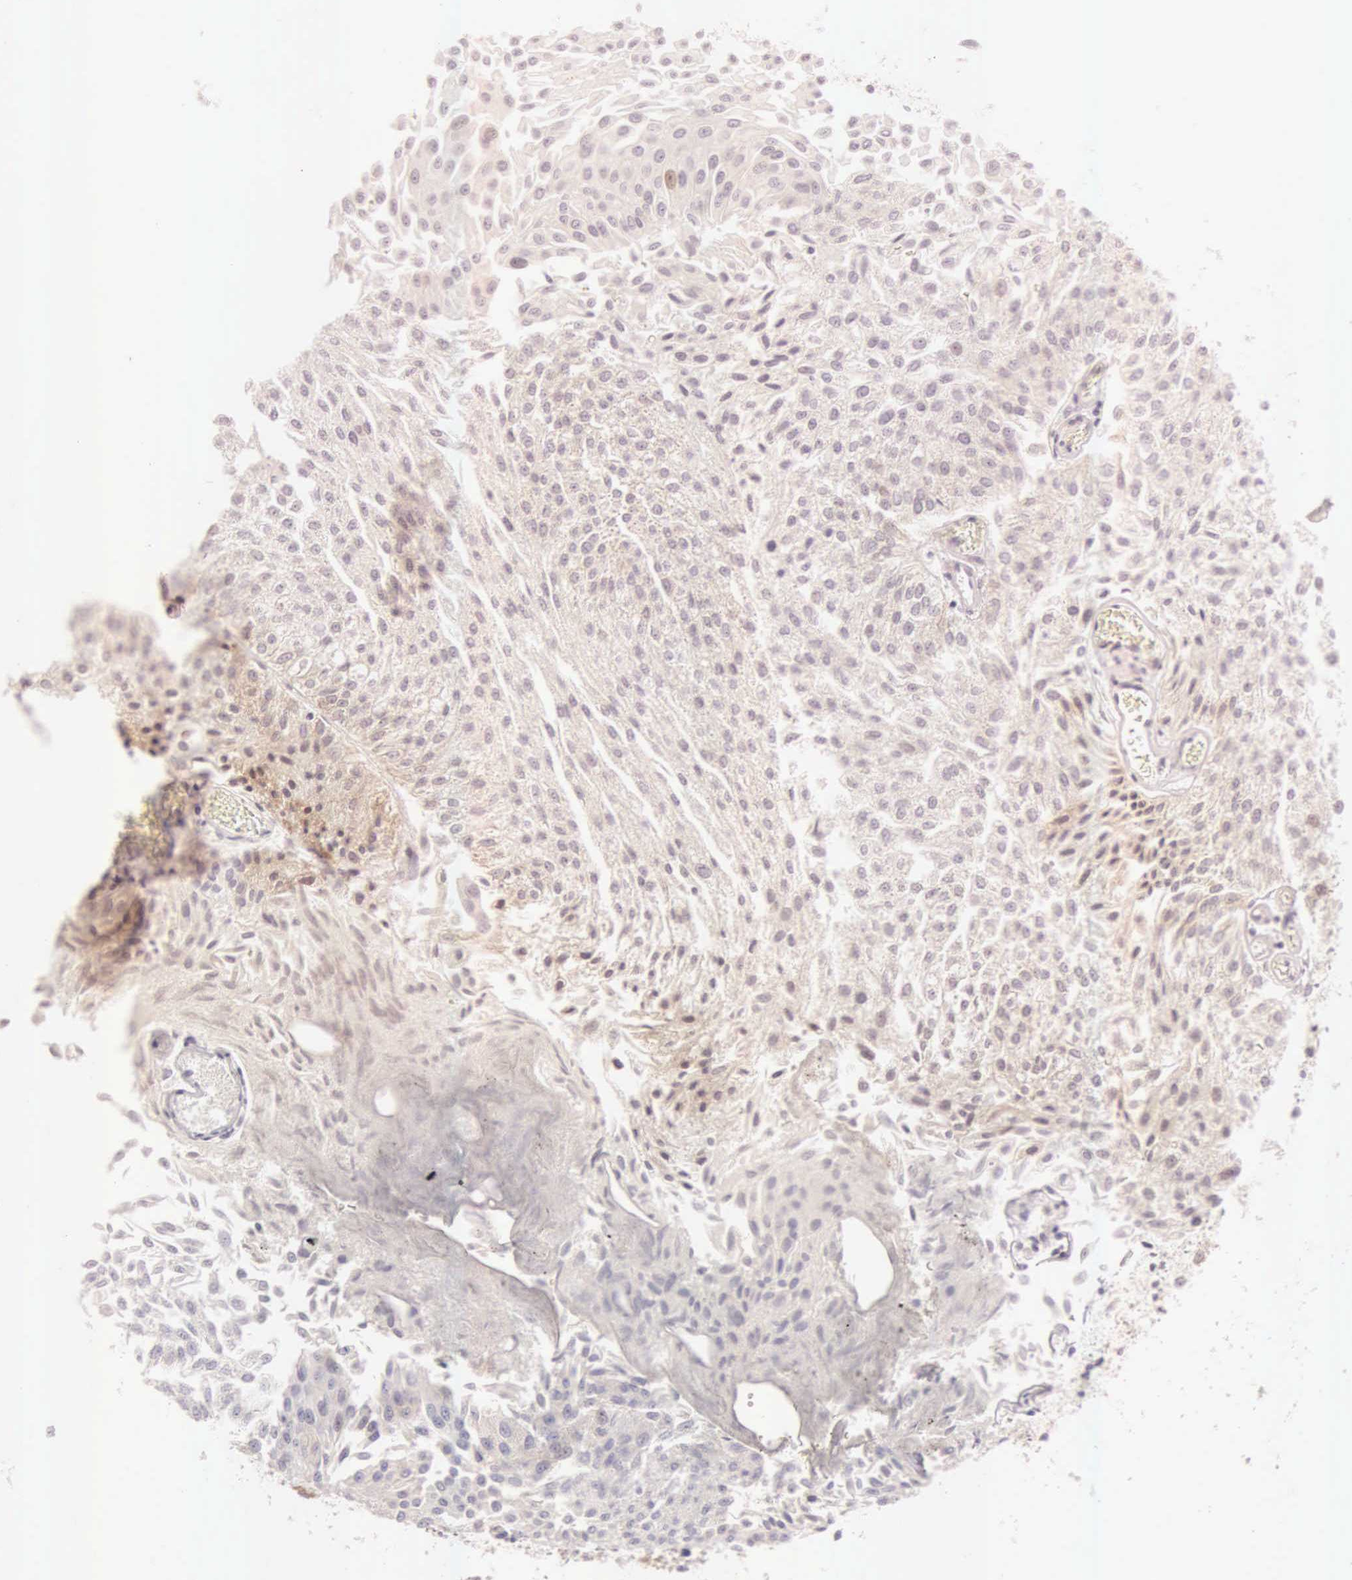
{"staining": {"intensity": "weak", "quantity": ">75%", "location": "cytoplasmic/membranous"}, "tissue": "urothelial cancer", "cell_type": "Tumor cells", "image_type": "cancer", "snomed": [{"axis": "morphology", "description": "Urothelial carcinoma, Low grade"}, {"axis": "topography", "description": "Urinary bladder"}], "caption": "Weak cytoplasmic/membranous protein positivity is seen in approximately >75% of tumor cells in urothelial cancer.", "gene": "CEP170B", "patient": {"sex": "male", "age": 86}}